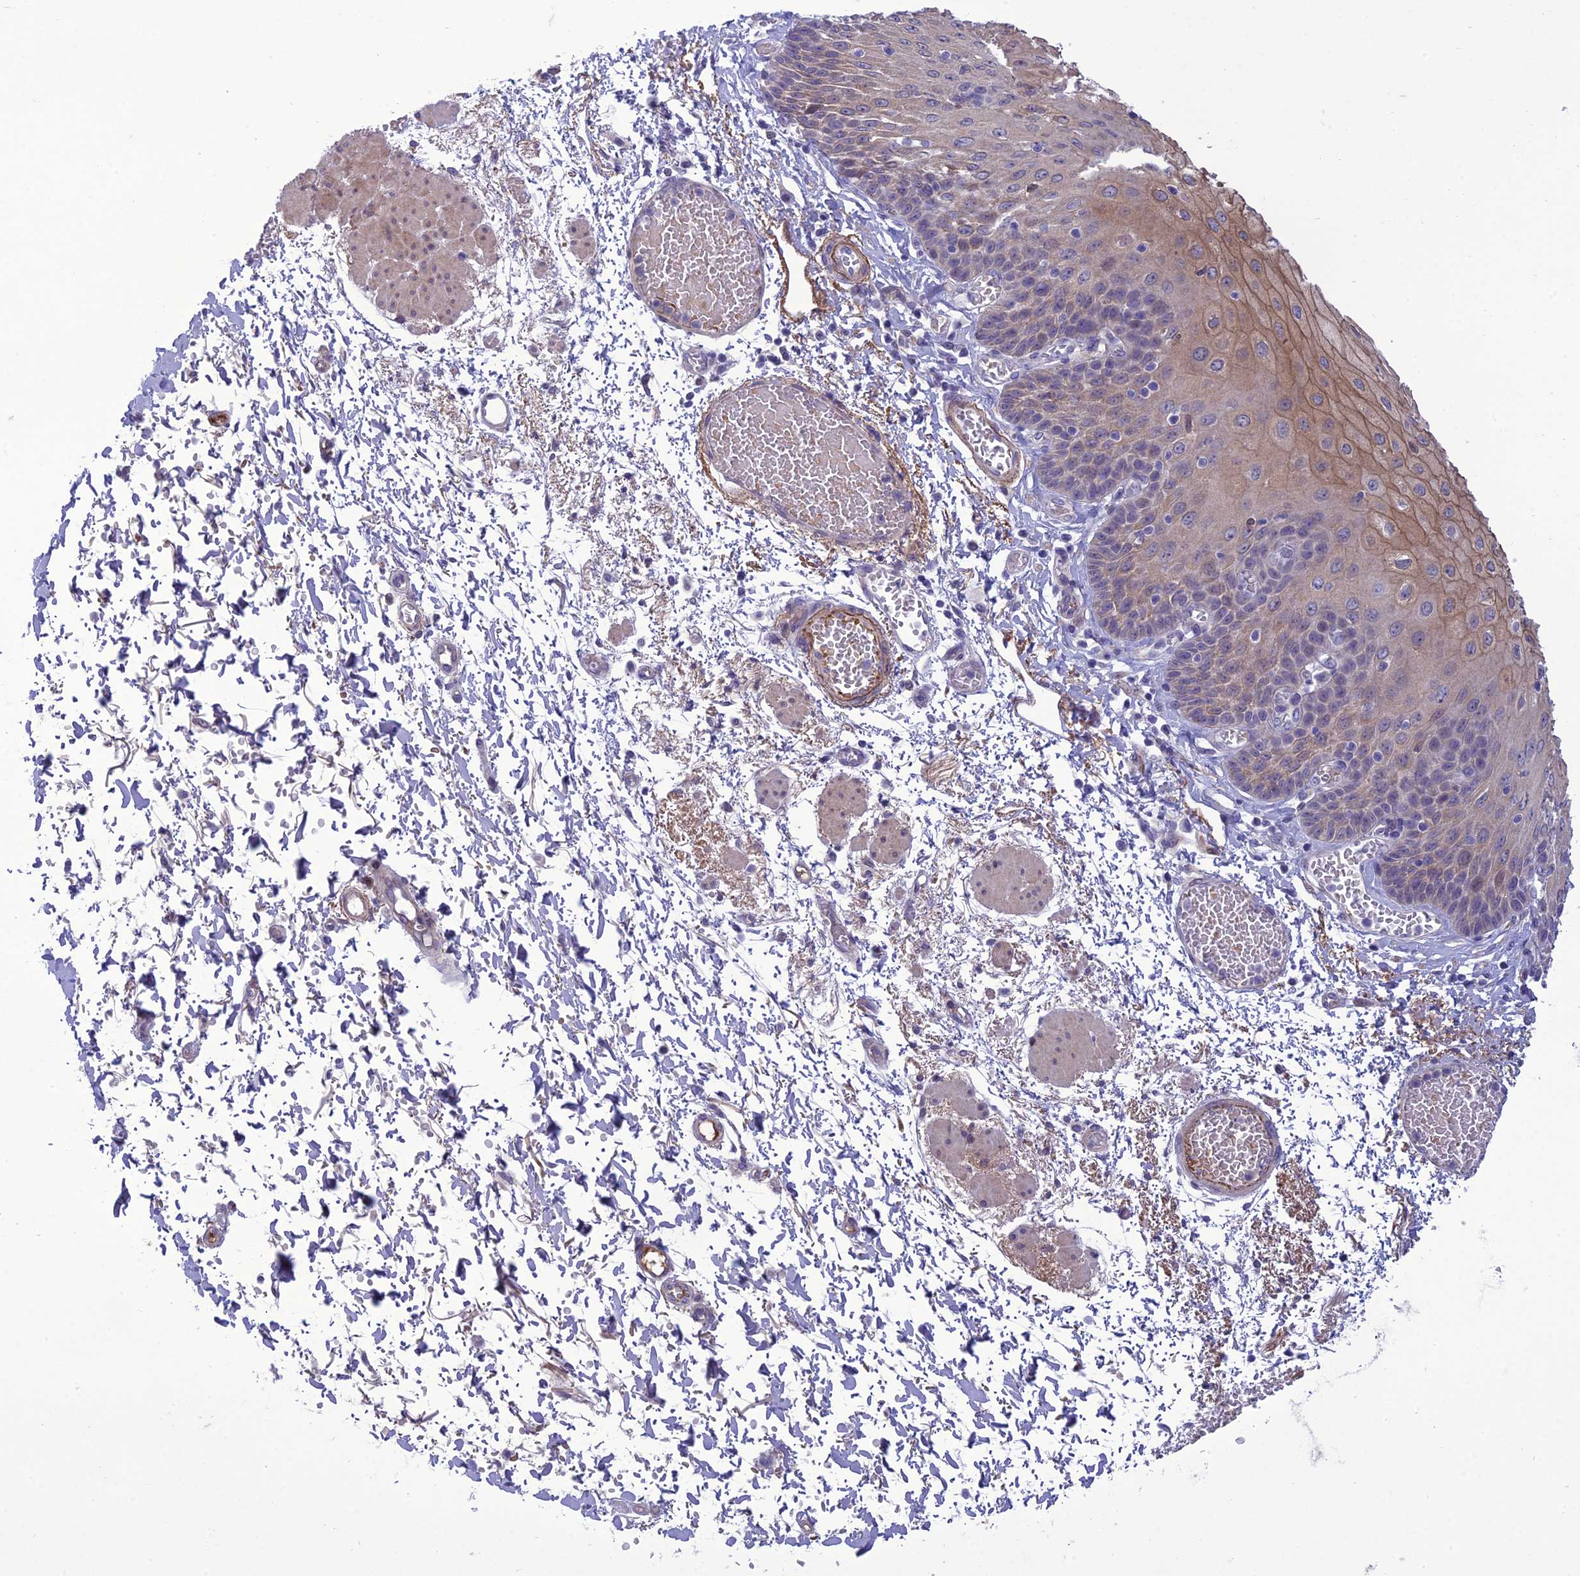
{"staining": {"intensity": "moderate", "quantity": "<25%", "location": "cytoplasmic/membranous"}, "tissue": "esophagus", "cell_type": "Squamous epithelial cells", "image_type": "normal", "snomed": [{"axis": "morphology", "description": "Normal tissue, NOS"}, {"axis": "topography", "description": "Esophagus"}], "caption": "A brown stain shows moderate cytoplasmic/membranous expression of a protein in squamous epithelial cells of unremarkable human esophagus.", "gene": "ANKS4B", "patient": {"sex": "male", "age": 81}}